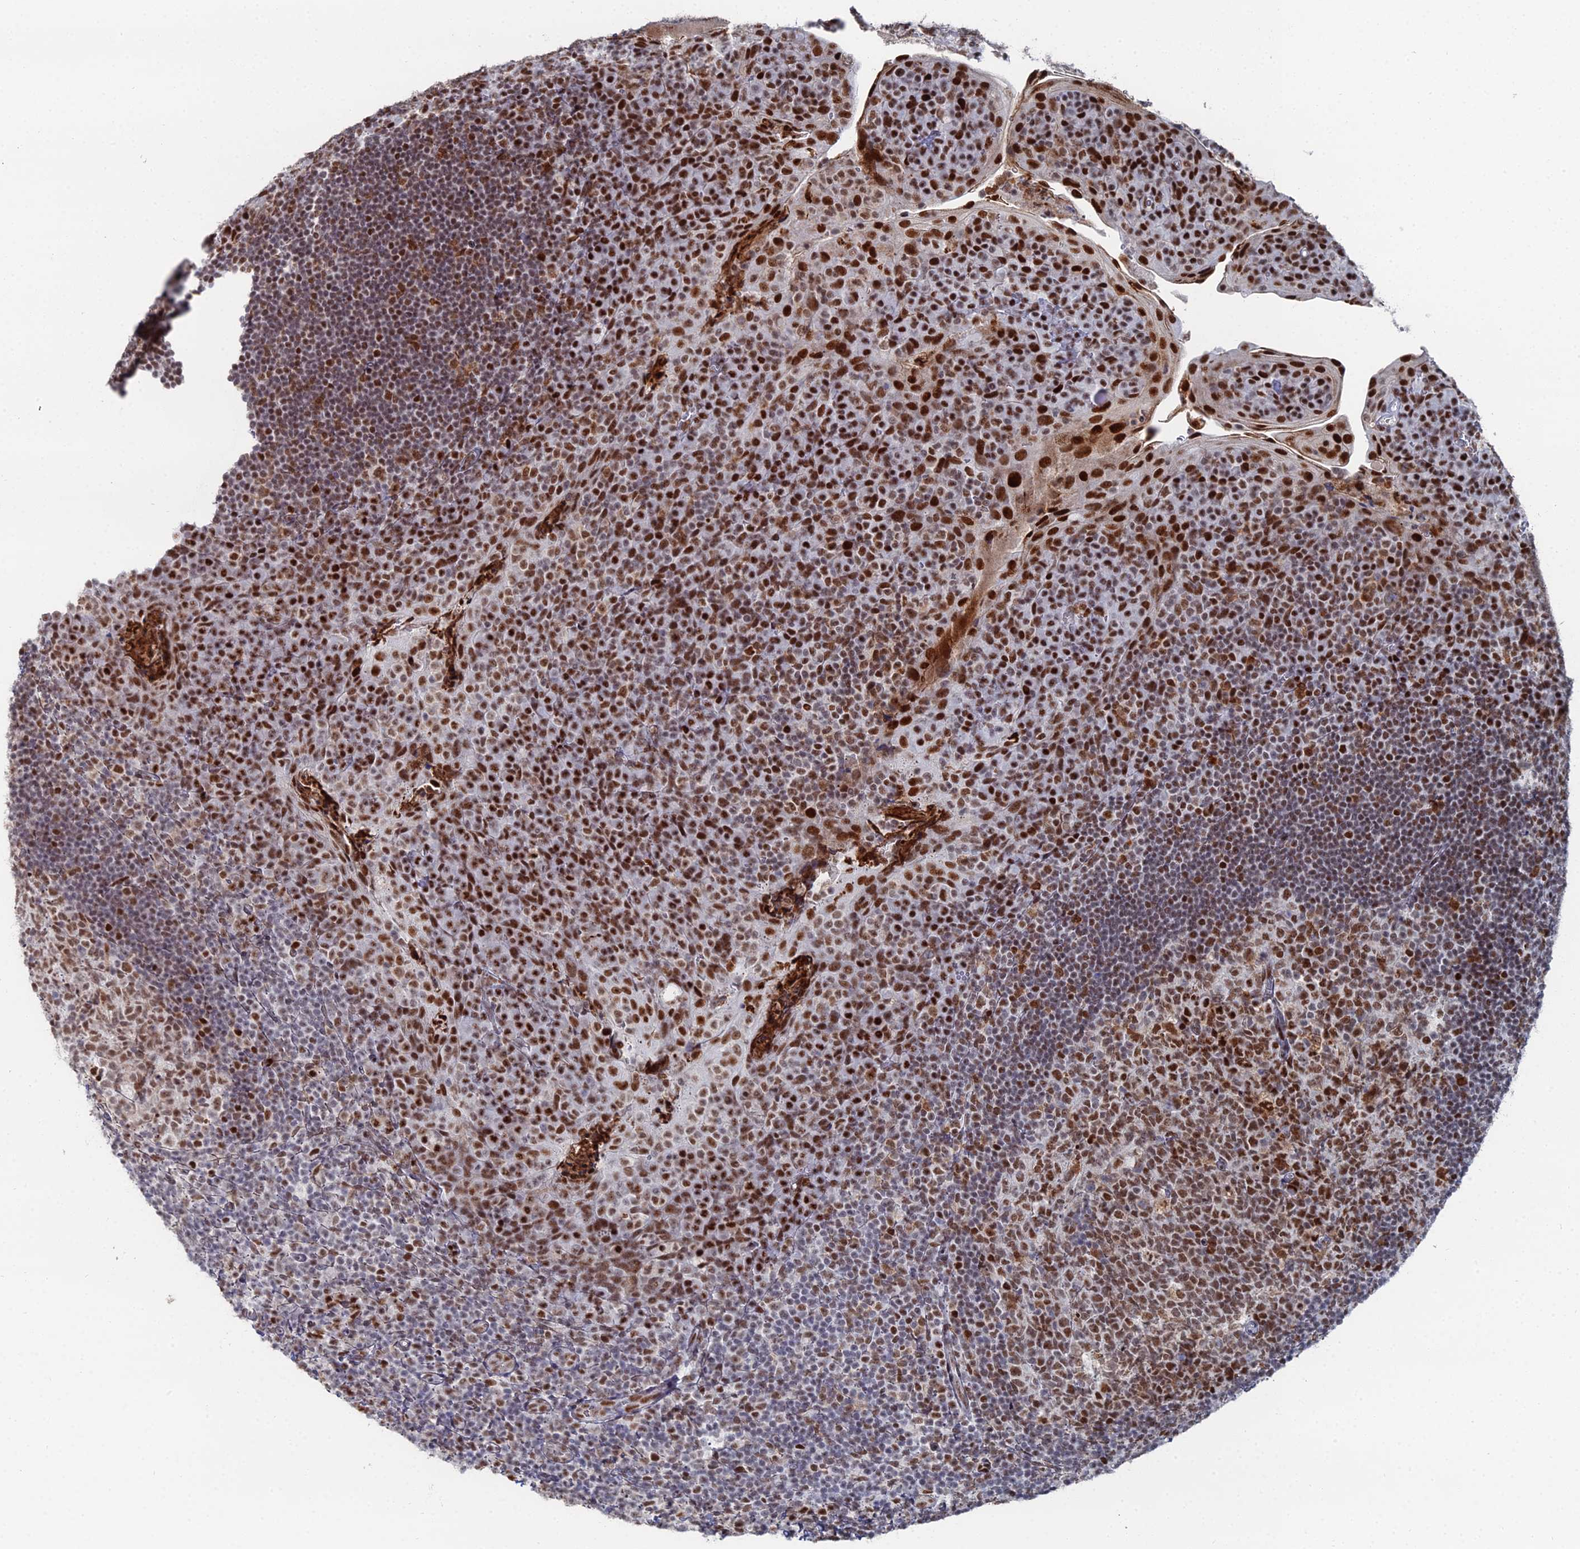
{"staining": {"intensity": "moderate", "quantity": "25%-75%", "location": "nuclear"}, "tissue": "tonsil", "cell_type": "Germinal center cells", "image_type": "normal", "snomed": [{"axis": "morphology", "description": "Normal tissue, NOS"}, {"axis": "topography", "description": "Tonsil"}], "caption": "Approximately 25%-75% of germinal center cells in normal tonsil exhibit moderate nuclear protein staining as visualized by brown immunohistochemical staining.", "gene": "GSC2", "patient": {"sex": "male", "age": 17}}